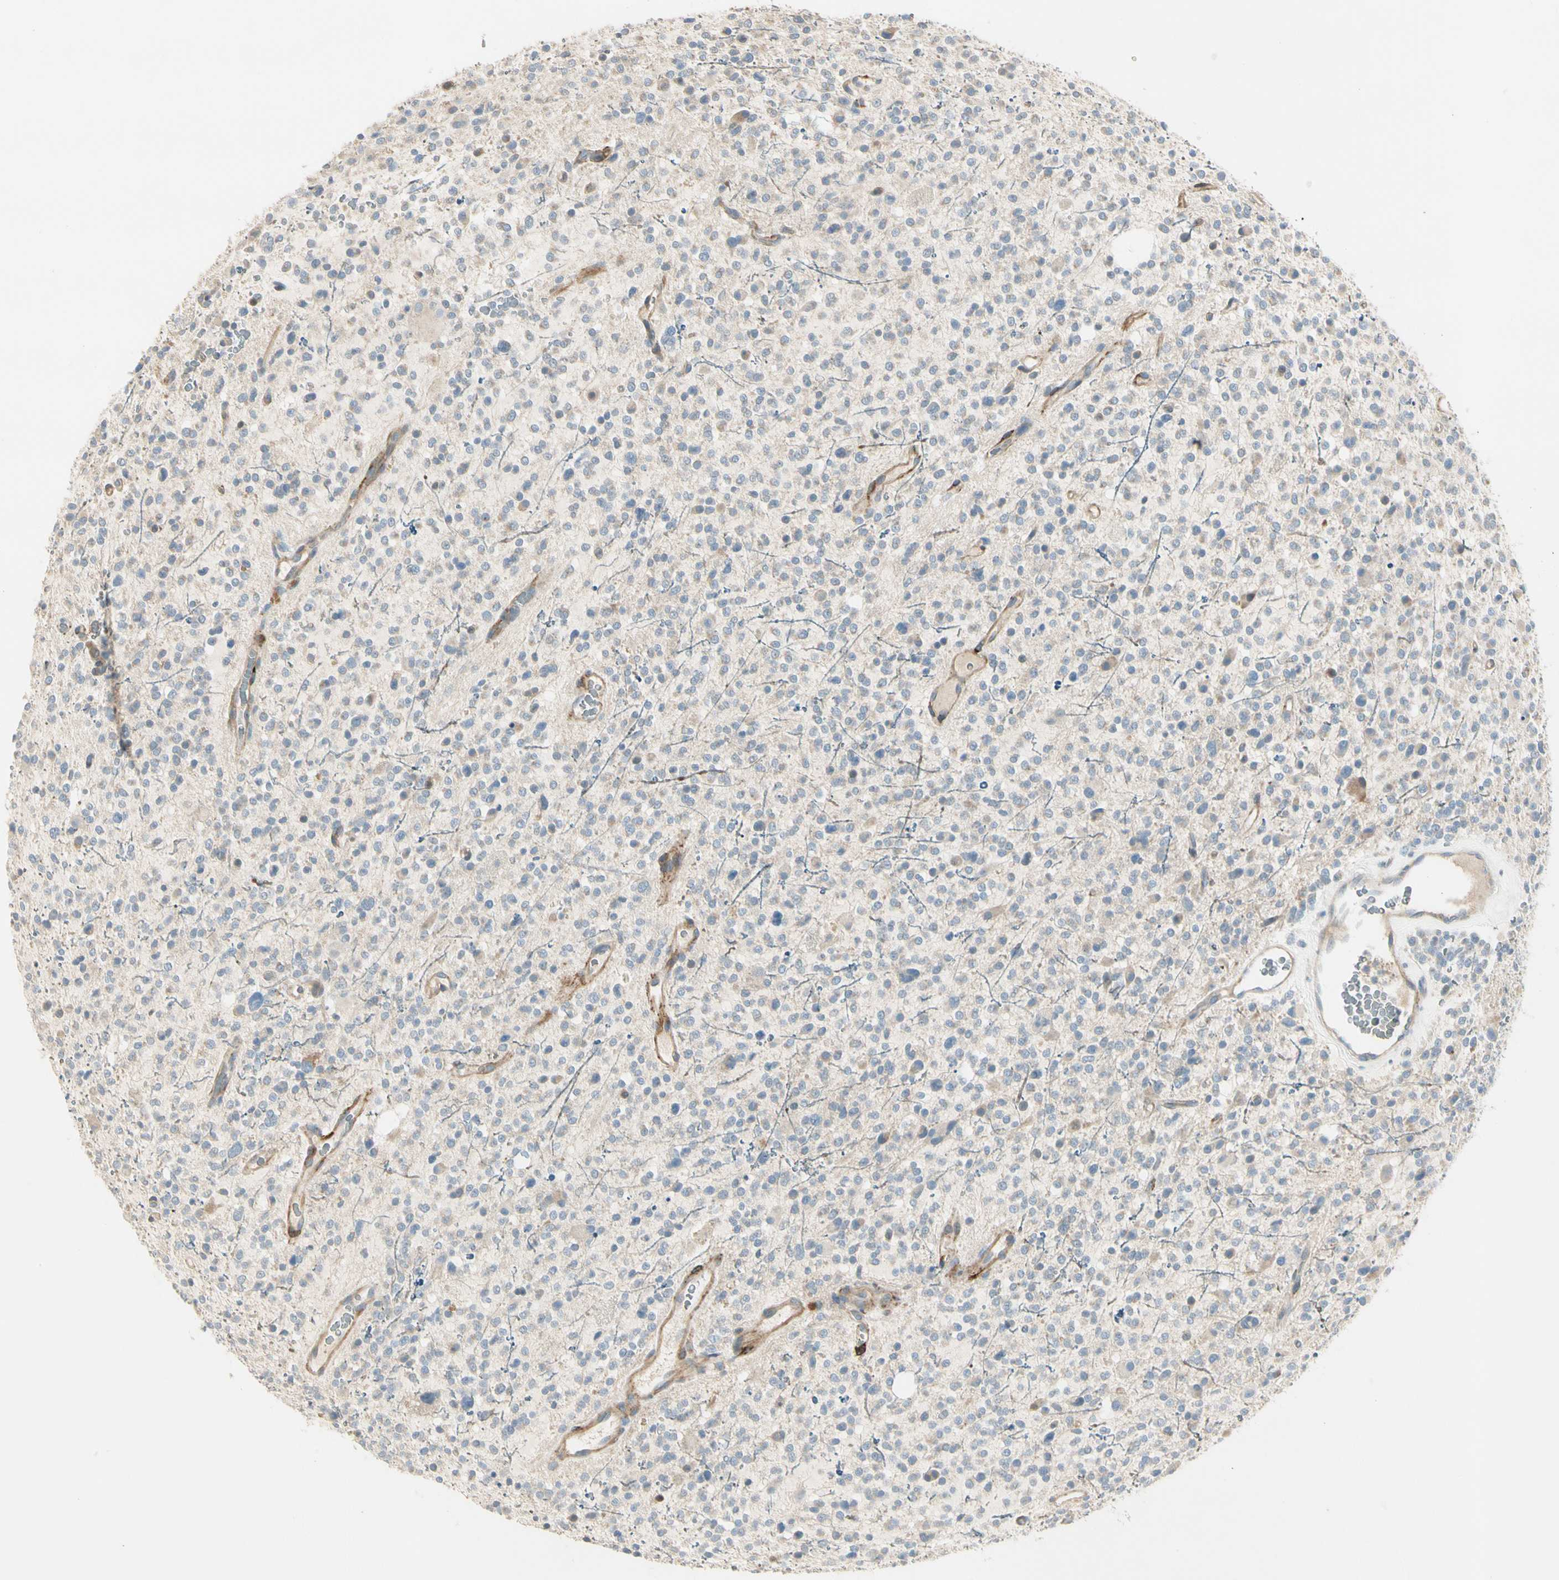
{"staining": {"intensity": "moderate", "quantity": "<25%", "location": "cytoplasmic/membranous"}, "tissue": "glioma", "cell_type": "Tumor cells", "image_type": "cancer", "snomed": [{"axis": "morphology", "description": "Glioma, malignant, High grade"}, {"axis": "topography", "description": "Brain"}], "caption": "DAB (3,3'-diaminobenzidine) immunohistochemical staining of human malignant high-grade glioma reveals moderate cytoplasmic/membranous protein staining in approximately <25% of tumor cells. (DAB (3,3'-diaminobenzidine) IHC with brightfield microscopy, high magnification).", "gene": "ADGRA3", "patient": {"sex": "male", "age": 48}}